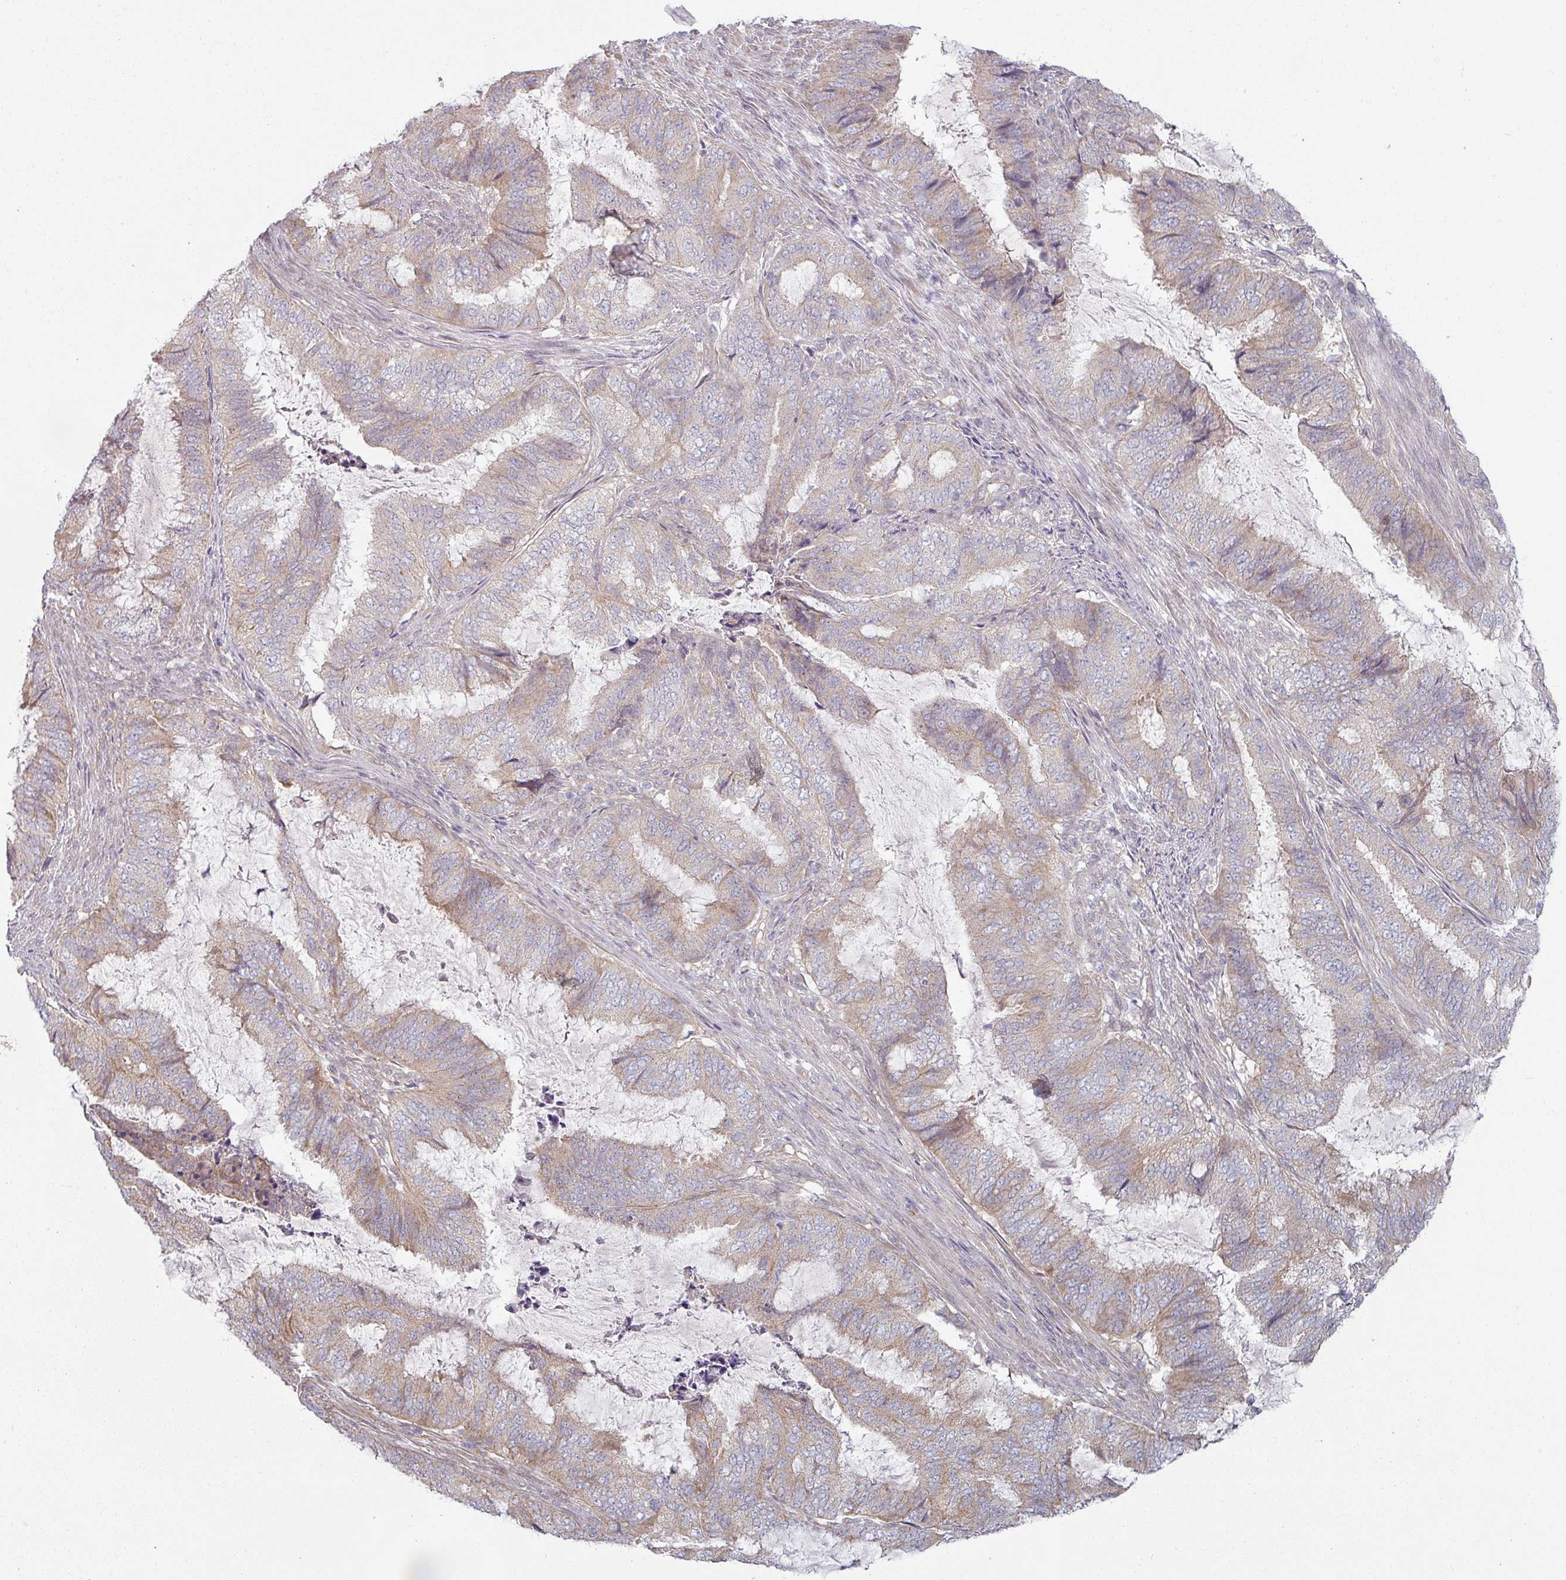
{"staining": {"intensity": "weak", "quantity": "25%-75%", "location": "cytoplasmic/membranous"}, "tissue": "endometrial cancer", "cell_type": "Tumor cells", "image_type": "cancer", "snomed": [{"axis": "morphology", "description": "Adenocarcinoma, NOS"}, {"axis": "topography", "description": "Endometrium"}], "caption": "Immunohistochemical staining of human endometrial cancer displays weak cytoplasmic/membranous protein positivity in approximately 25%-75% of tumor cells.", "gene": "PLEKHJ1", "patient": {"sex": "female", "age": 51}}